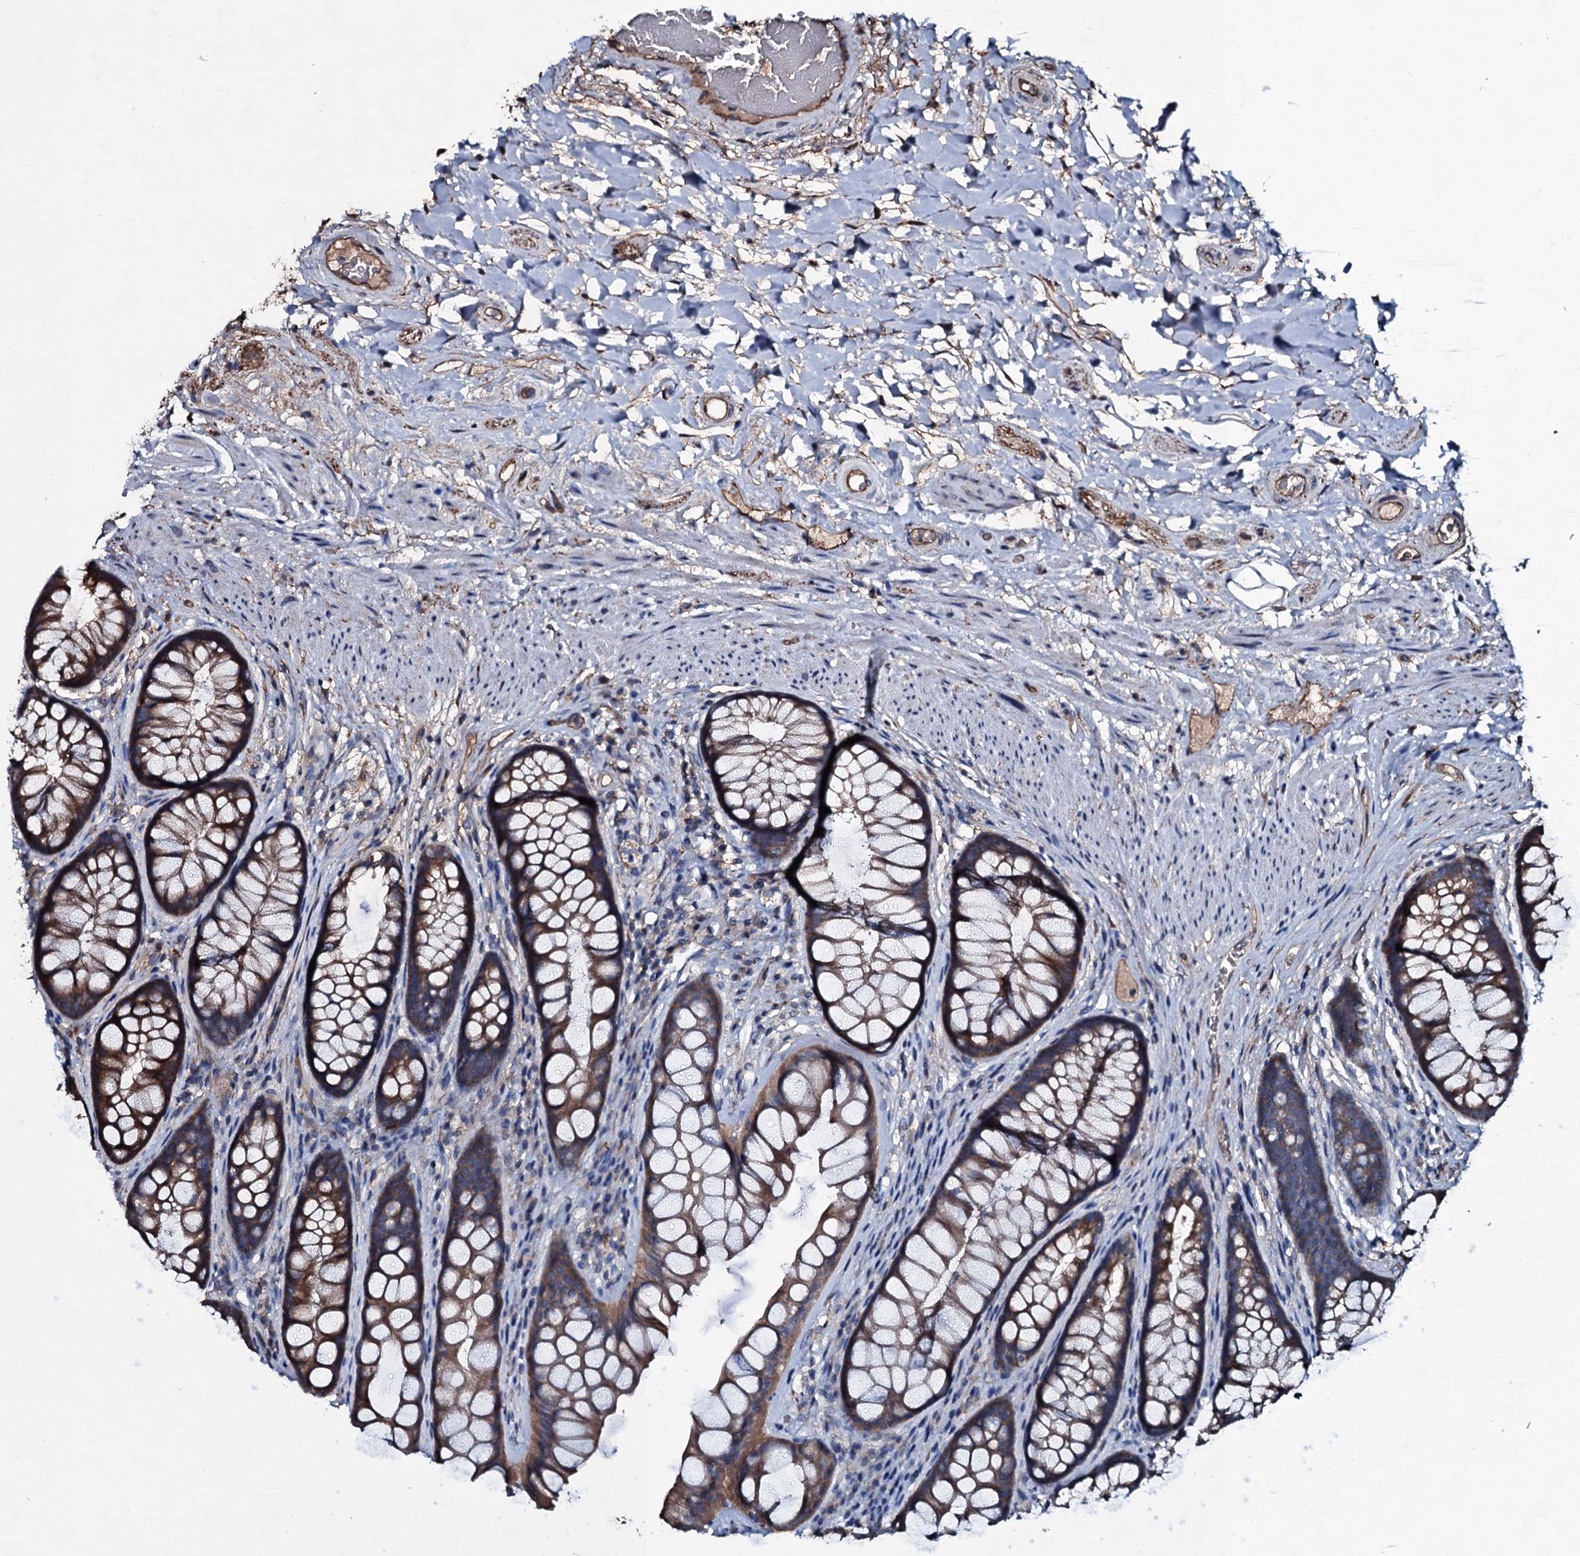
{"staining": {"intensity": "moderate", "quantity": ">75%", "location": "cytoplasmic/membranous"}, "tissue": "rectum", "cell_type": "Glandular cells", "image_type": "normal", "snomed": [{"axis": "morphology", "description": "Normal tissue, NOS"}, {"axis": "topography", "description": "Rectum"}], "caption": "Normal rectum shows moderate cytoplasmic/membranous positivity in approximately >75% of glandular cells (brown staining indicates protein expression, while blue staining denotes nuclei)..", "gene": "DMAC2", "patient": {"sex": "male", "age": 74}}